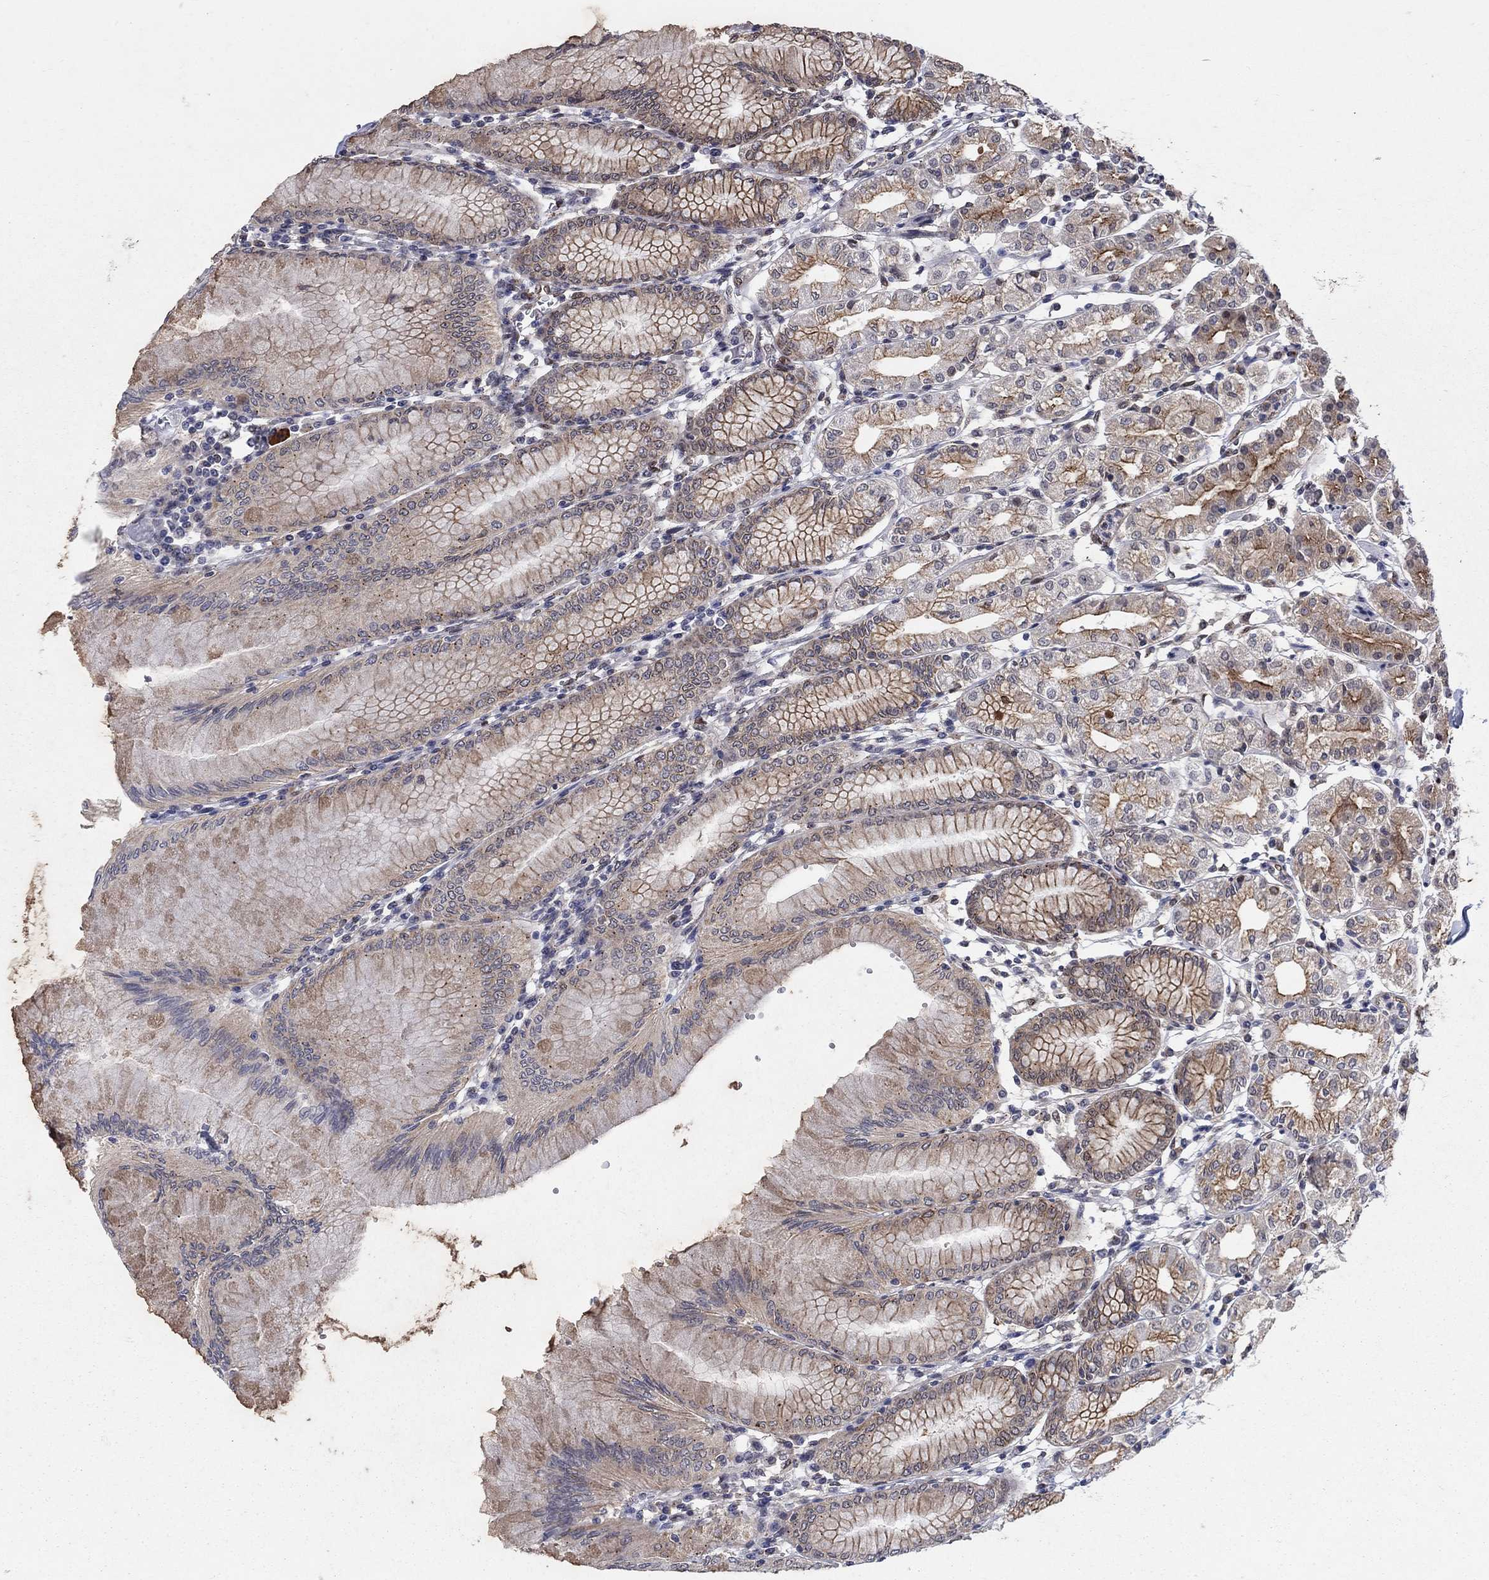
{"staining": {"intensity": "moderate", "quantity": "25%-75%", "location": "cytoplasmic/membranous"}, "tissue": "stomach", "cell_type": "Glandular cells", "image_type": "normal", "snomed": [{"axis": "morphology", "description": "Normal tissue, NOS"}, {"axis": "topography", "description": "Skeletal muscle"}, {"axis": "topography", "description": "Stomach"}], "caption": "This is an image of immunohistochemistry staining of benign stomach, which shows moderate staining in the cytoplasmic/membranous of glandular cells.", "gene": "SH3RF1", "patient": {"sex": "female", "age": 57}}